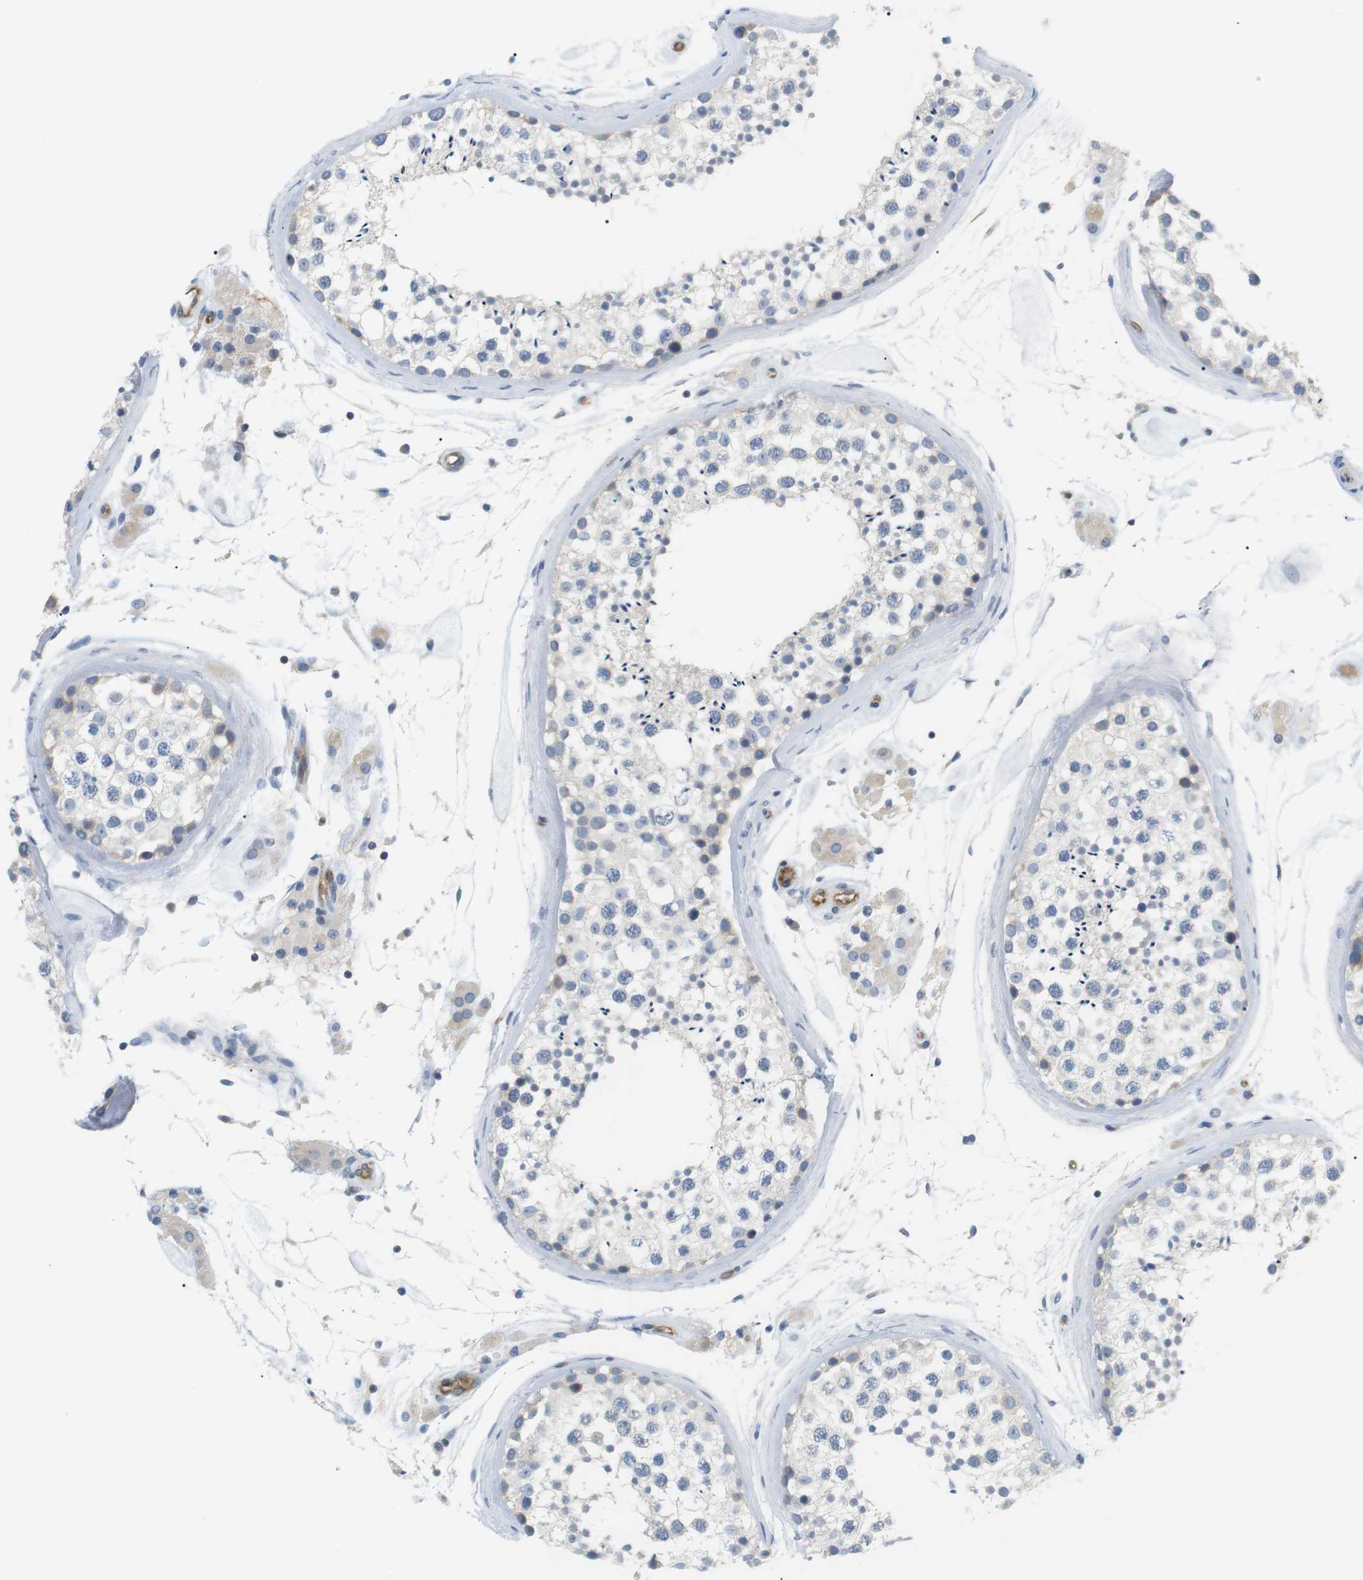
{"staining": {"intensity": "negative", "quantity": "none", "location": "none"}, "tissue": "testis", "cell_type": "Cells in seminiferous ducts", "image_type": "normal", "snomed": [{"axis": "morphology", "description": "Normal tissue, NOS"}, {"axis": "topography", "description": "Testis"}], "caption": "IHC of unremarkable human testis demonstrates no staining in cells in seminiferous ducts. (Stains: DAB (3,3'-diaminobenzidine) immunohistochemistry (IHC) with hematoxylin counter stain, Microscopy: brightfield microscopy at high magnification).", "gene": "ADCY10", "patient": {"sex": "male", "age": 46}}